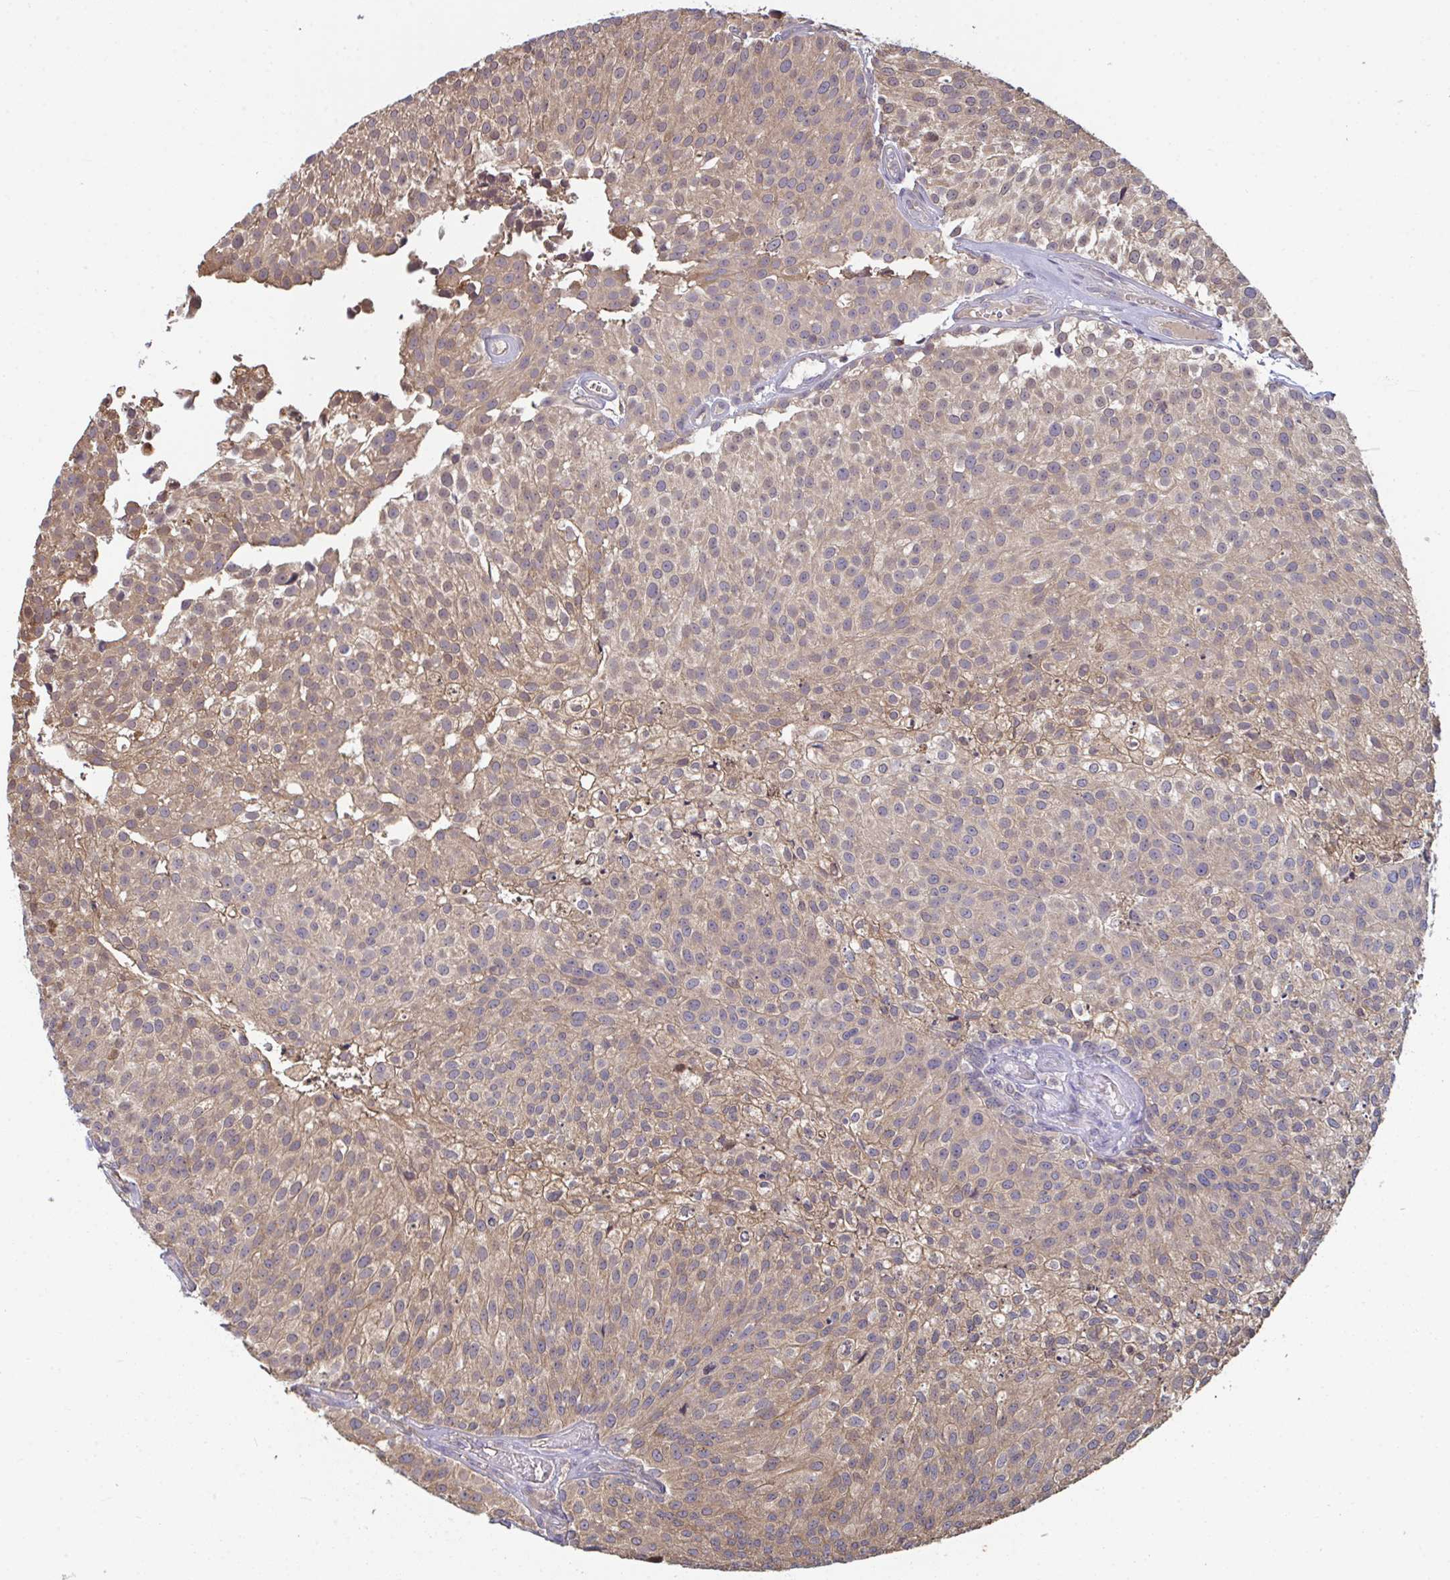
{"staining": {"intensity": "moderate", "quantity": "25%-75%", "location": "cytoplasmic/membranous,nuclear"}, "tissue": "urothelial cancer", "cell_type": "Tumor cells", "image_type": "cancer", "snomed": [{"axis": "morphology", "description": "Urothelial carcinoma, Low grade"}, {"axis": "topography", "description": "Urinary bladder"}], "caption": "Human low-grade urothelial carcinoma stained with a protein marker displays moderate staining in tumor cells.", "gene": "TTC9C", "patient": {"sex": "female", "age": 79}}